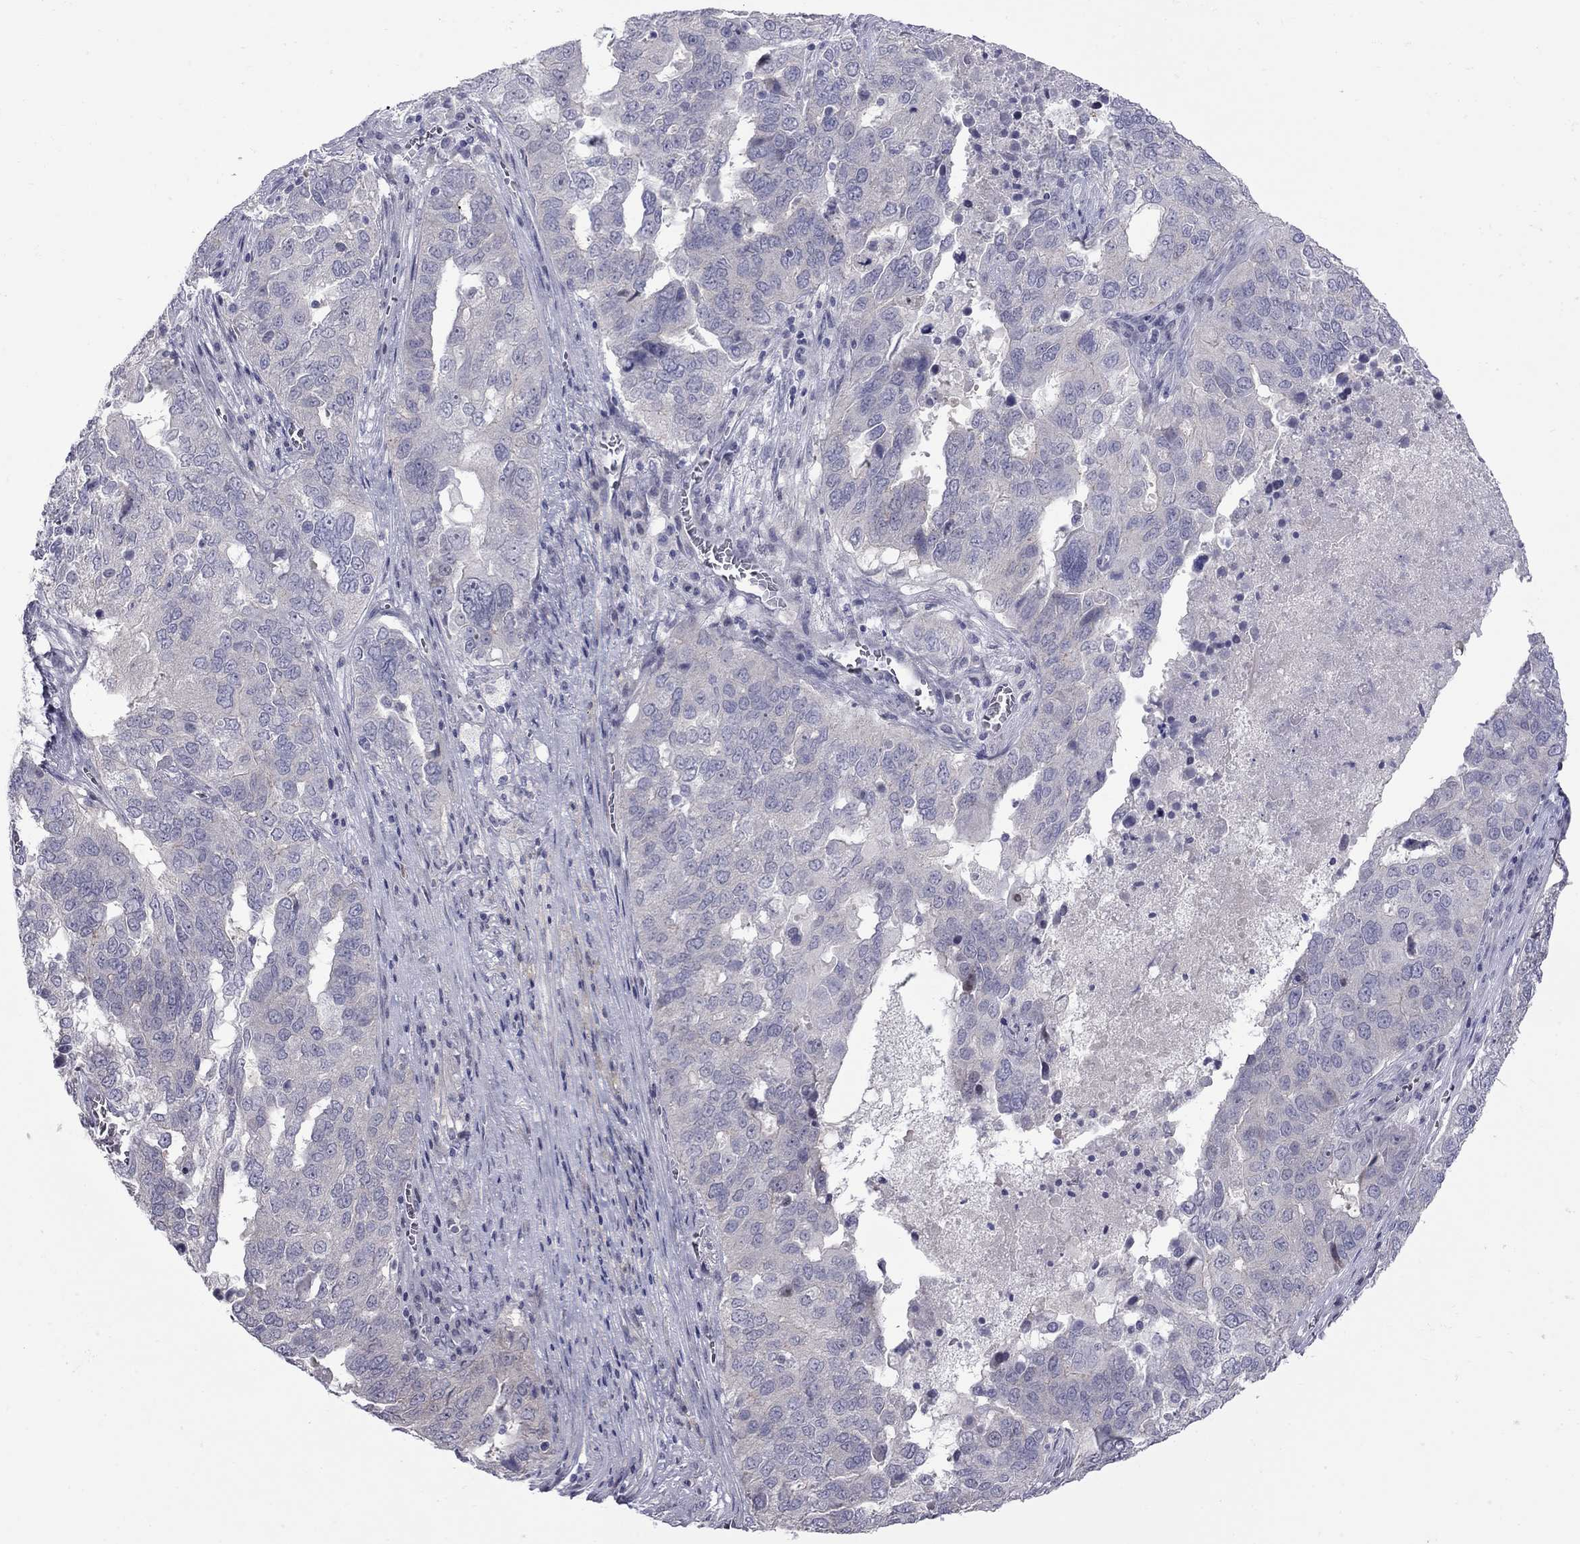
{"staining": {"intensity": "negative", "quantity": "none", "location": "none"}, "tissue": "ovarian cancer", "cell_type": "Tumor cells", "image_type": "cancer", "snomed": [{"axis": "morphology", "description": "Carcinoma, endometroid"}, {"axis": "topography", "description": "Soft tissue"}, {"axis": "topography", "description": "Ovary"}], "caption": "DAB (3,3'-diaminobenzidine) immunohistochemical staining of human ovarian cancer reveals no significant expression in tumor cells.", "gene": "NRARP", "patient": {"sex": "female", "age": 52}}